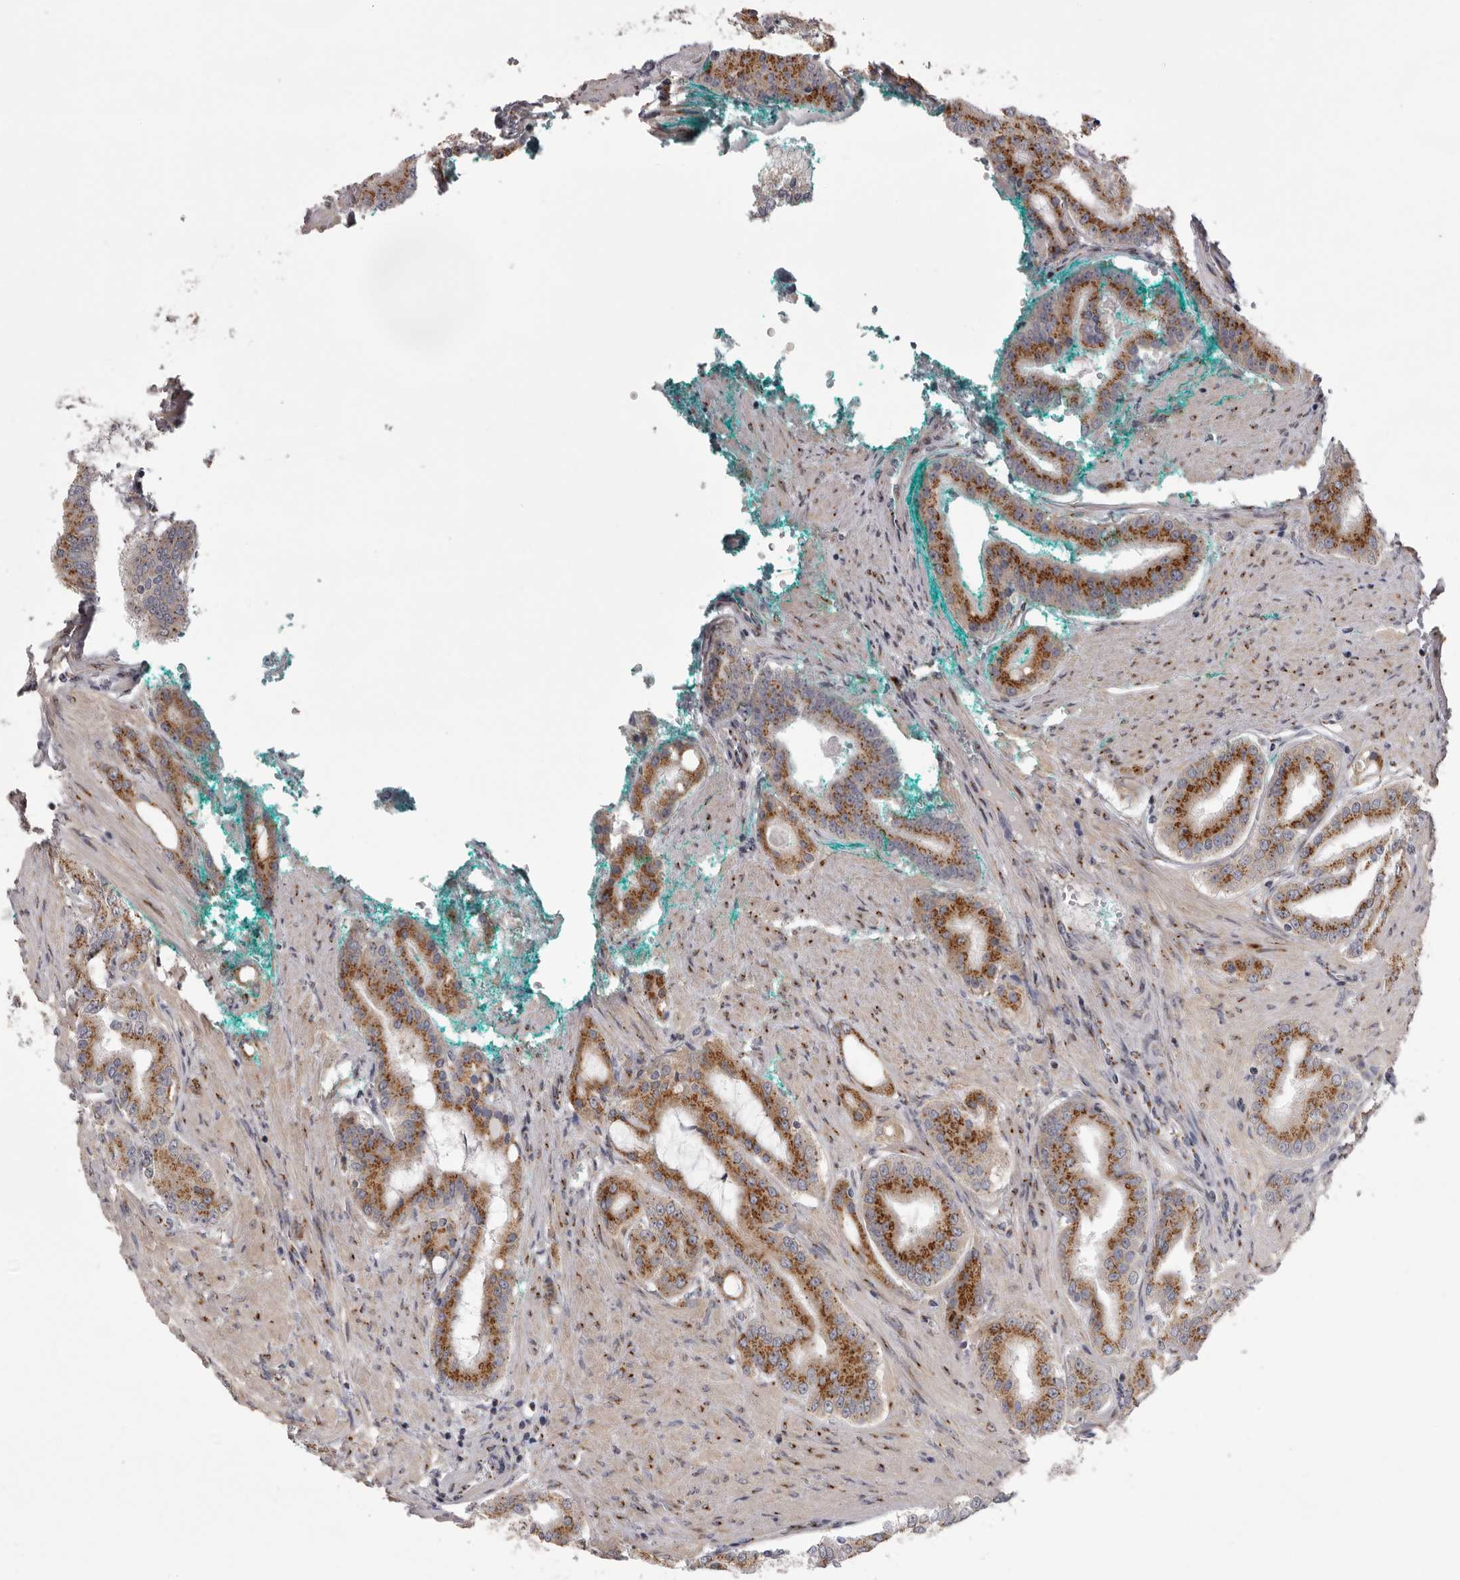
{"staining": {"intensity": "moderate", "quantity": ">75%", "location": "cytoplasmic/membranous"}, "tissue": "prostate cancer", "cell_type": "Tumor cells", "image_type": "cancer", "snomed": [{"axis": "morphology", "description": "Adenocarcinoma, High grade"}, {"axis": "topography", "description": "Prostate"}], "caption": "Immunohistochemistry photomicrograph of neoplastic tissue: prostate cancer stained using immunohistochemistry reveals medium levels of moderate protein expression localized specifically in the cytoplasmic/membranous of tumor cells, appearing as a cytoplasmic/membranous brown color.", "gene": "WDR47", "patient": {"sex": "male", "age": 60}}